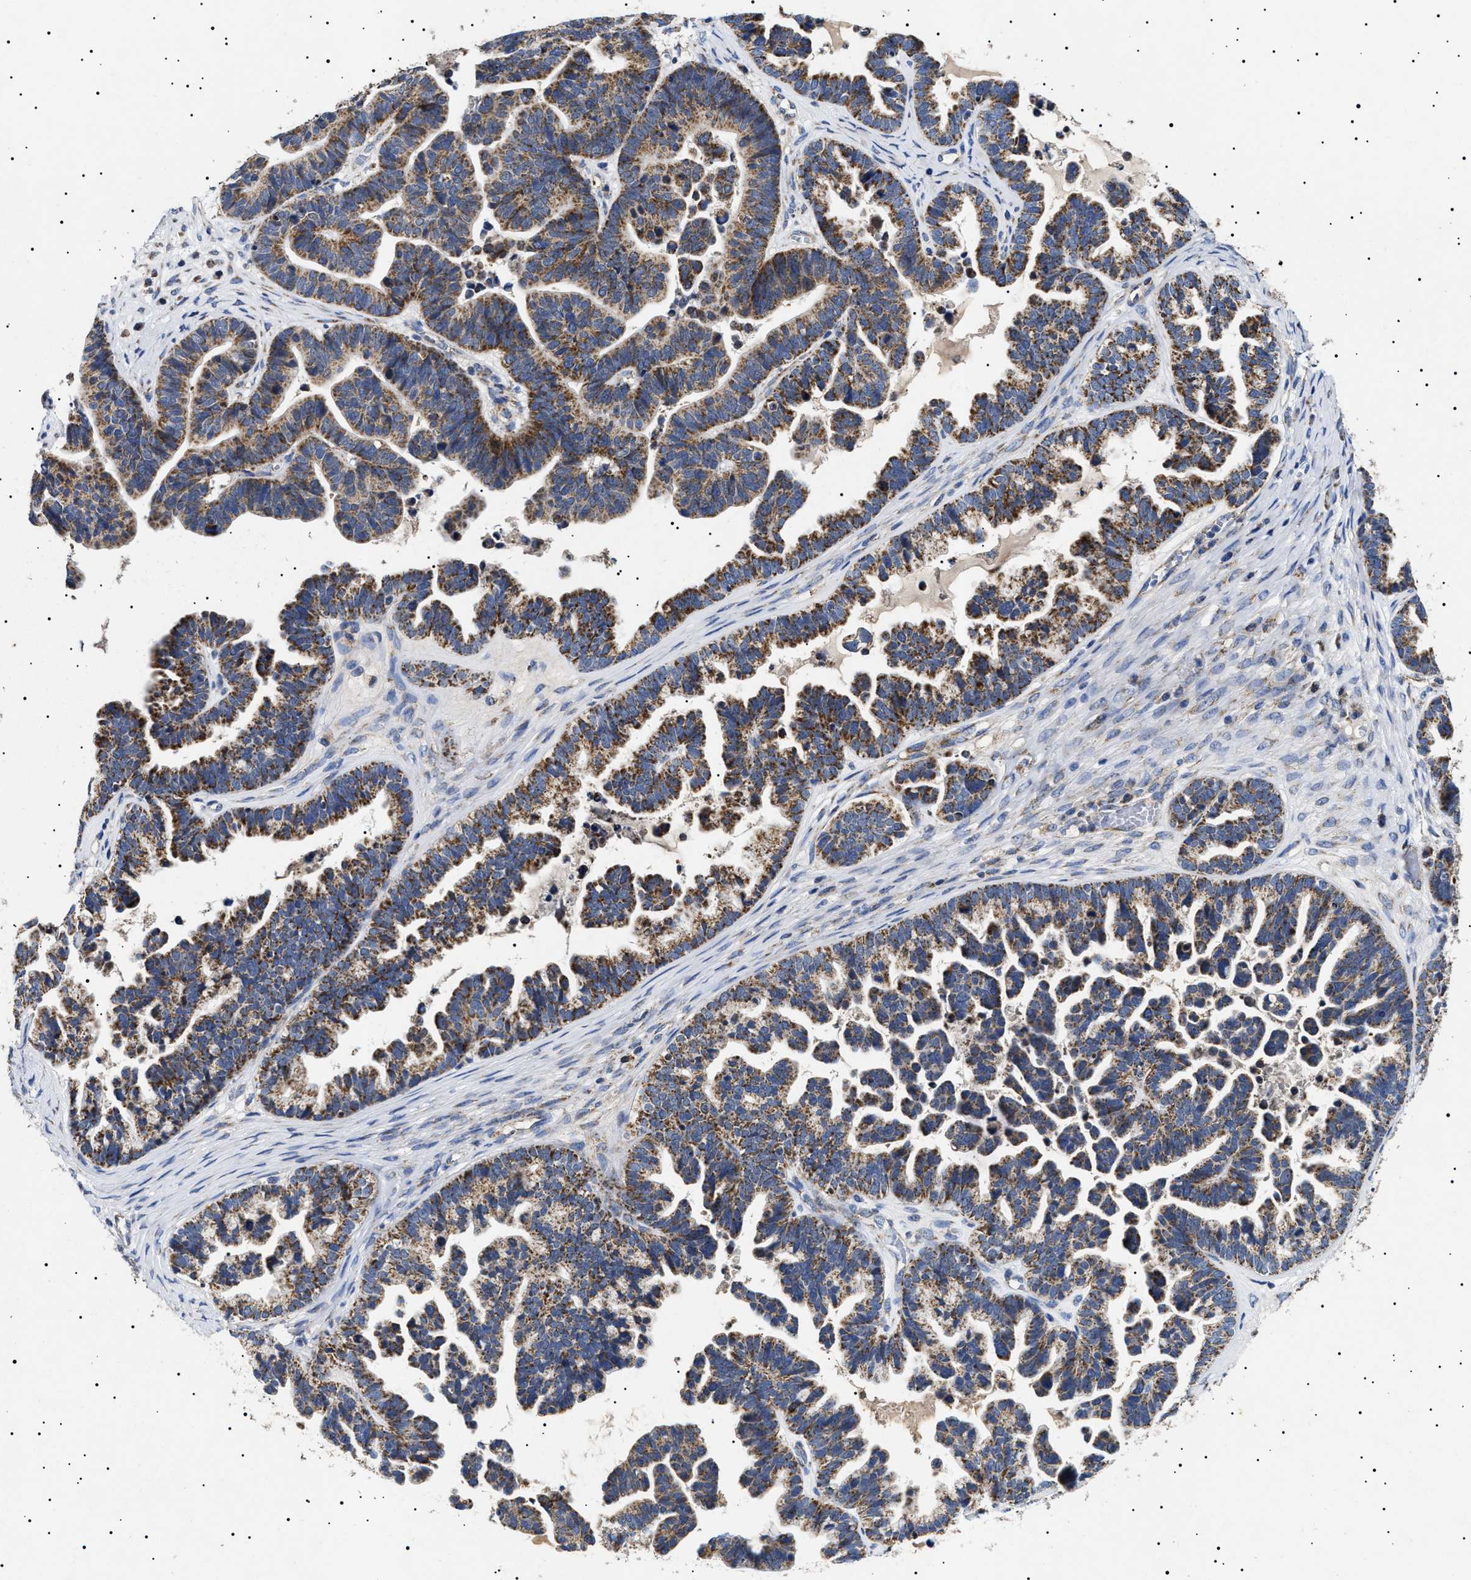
{"staining": {"intensity": "moderate", "quantity": "25%-75%", "location": "cytoplasmic/membranous"}, "tissue": "ovarian cancer", "cell_type": "Tumor cells", "image_type": "cancer", "snomed": [{"axis": "morphology", "description": "Cystadenocarcinoma, serous, NOS"}, {"axis": "topography", "description": "Ovary"}], "caption": "An image showing moderate cytoplasmic/membranous staining in about 25%-75% of tumor cells in ovarian cancer (serous cystadenocarcinoma), as visualized by brown immunohistochemical staining.", "gene": "CHRDL2", "patient": {"sex": "female", "age": 56}}